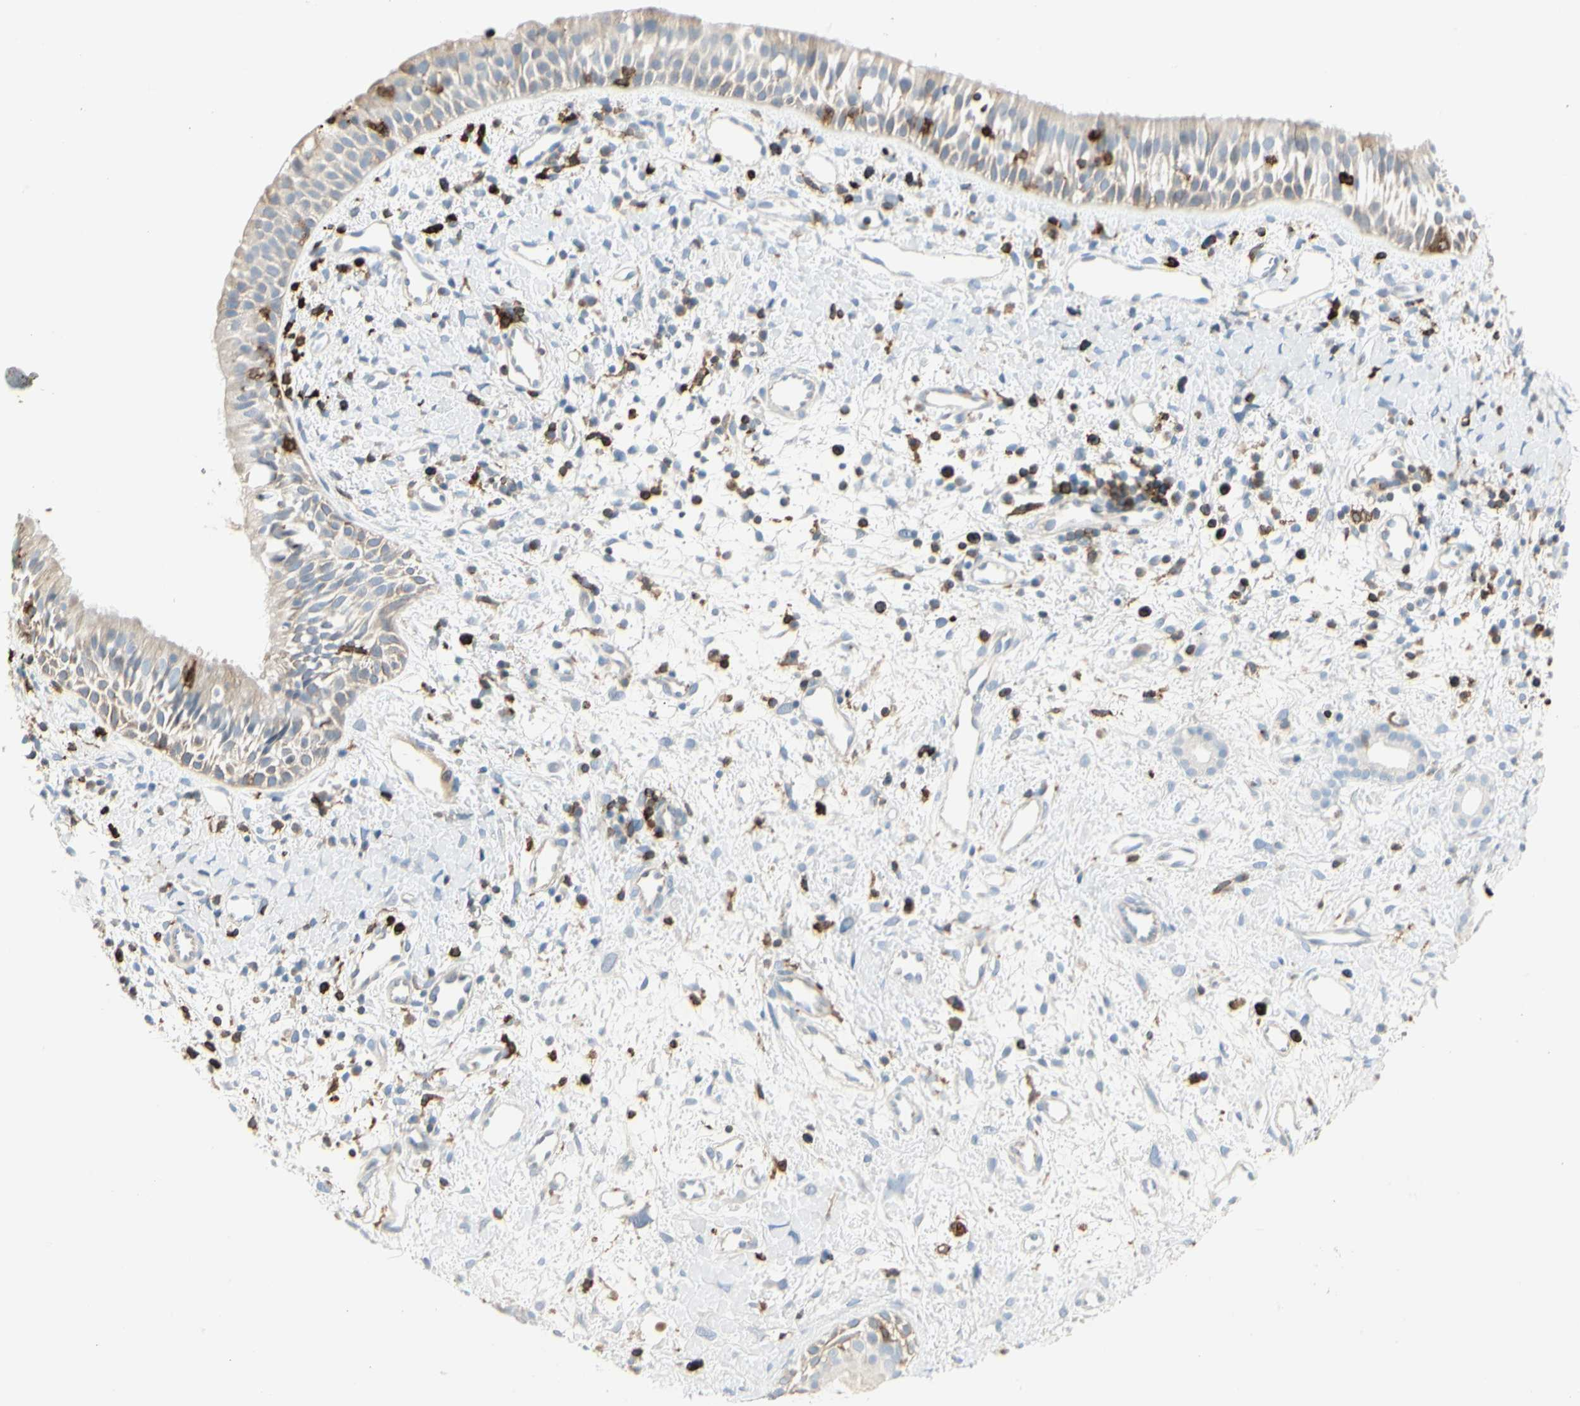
{"staining": {"intensity": "weak", "quantity": "25%-75%", "location": "cytoplasmic/membranous"}, "tissue": "nasopharynx", "cell_type": "Respiratory epithelial cells", "image_type": "normal", "snomed": [{"axis": "morphology", "description": "Normal tissue, NOS"}, {"axis": "topography", "description": "Nasopharynx"}], "caption": "Immunohistochemical staining of benign nasopharynx reveals 25%-75% levels of weak cytoplasmic/membranous protein positivity in approximately 25%-75% of respiratory epithelial cells. The protein of interest is stained brown, and the nuclei are stained in blue (DAB IHC with brightfield microscopy, high magnification).", "gene": "ITGB2", "patient": {"sex": "male", "age": 22}}